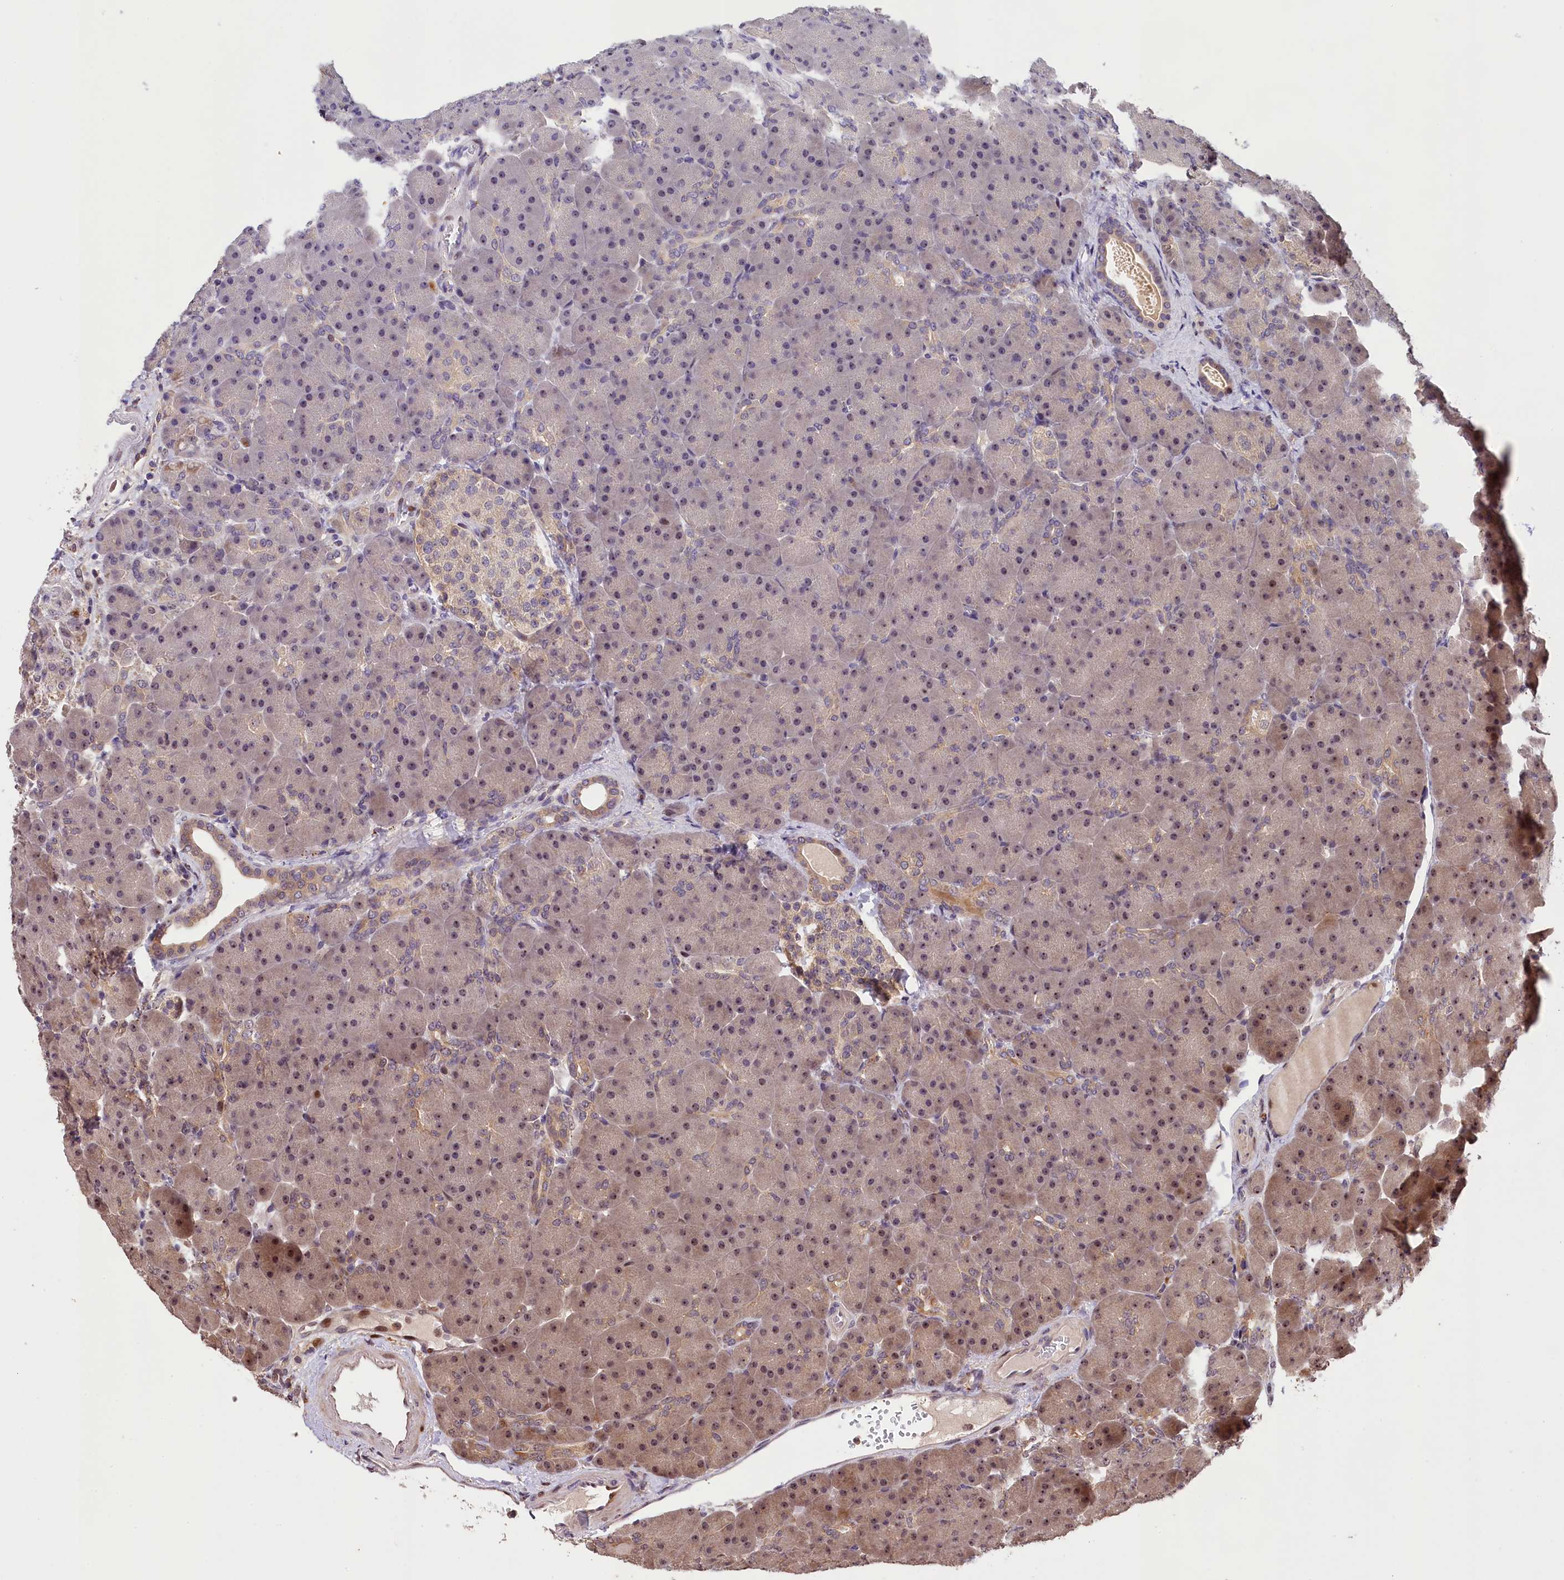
{"staining": {"intensity": "weak", "quantity": "25%-75%", "location": "cytoplasmic/membranous,nuclear"}, "tissue": "pancreas", "cell_type": "Exocrine glandular cells", "image_type": "normal", "snomed": [{"axis": "morphology", "description": "Normal tissue, NOS"}, {"axis": "topography", "description": "Pancreas"}], "caption": "IHC (DAB) staining of normal human pancreas shows weak cytoplasmic/membranous,nuclear protein expression in about 25%-75% of exocrine glandular cells.", "gene": "PHAF1", "patient": {"sex": "male", "age": 66}}